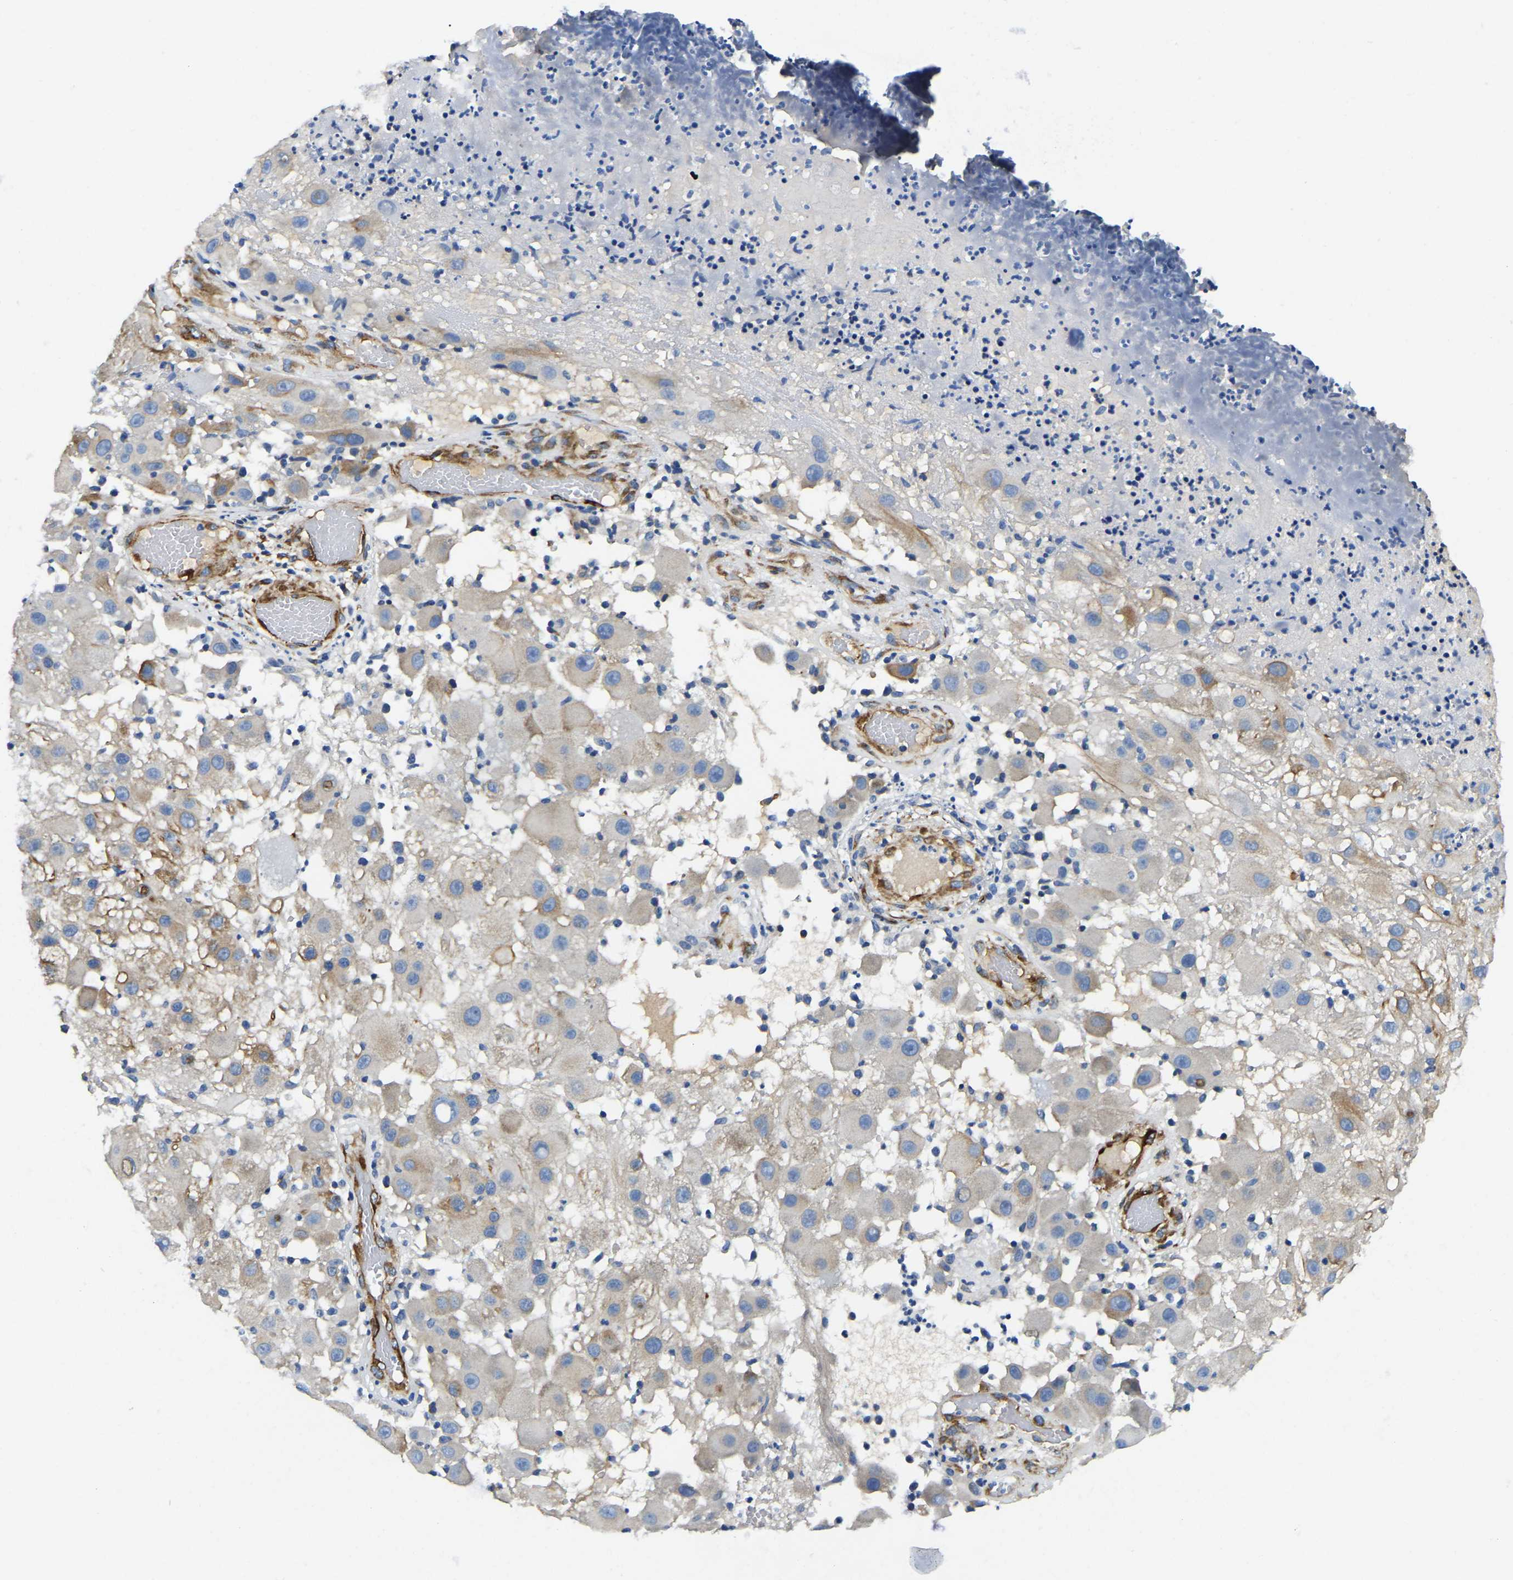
{"staining": {"intensity": "moderate", "quantity": "<25%", "location": "cytoplasmic/membranous"}, "tissue": "melanoma", "cell_type": "Tumor cells", "image_type": "cancer", "snomed": [{"axis": "morphology", "description": "Malignant melanoma, NOS"}, {"axis": "topography", "description": "Skin"}], "caption": "Brown immunohistochemical staining in malignant melanoma exhibits moderate cytoplasmic/membranous expression in approximately <25% of tumor cells. The protein is shown in brown color, while the nuclei are stained blue.", "gene": "DUSP8", "patient": {"sex": "female", "age": 81}}